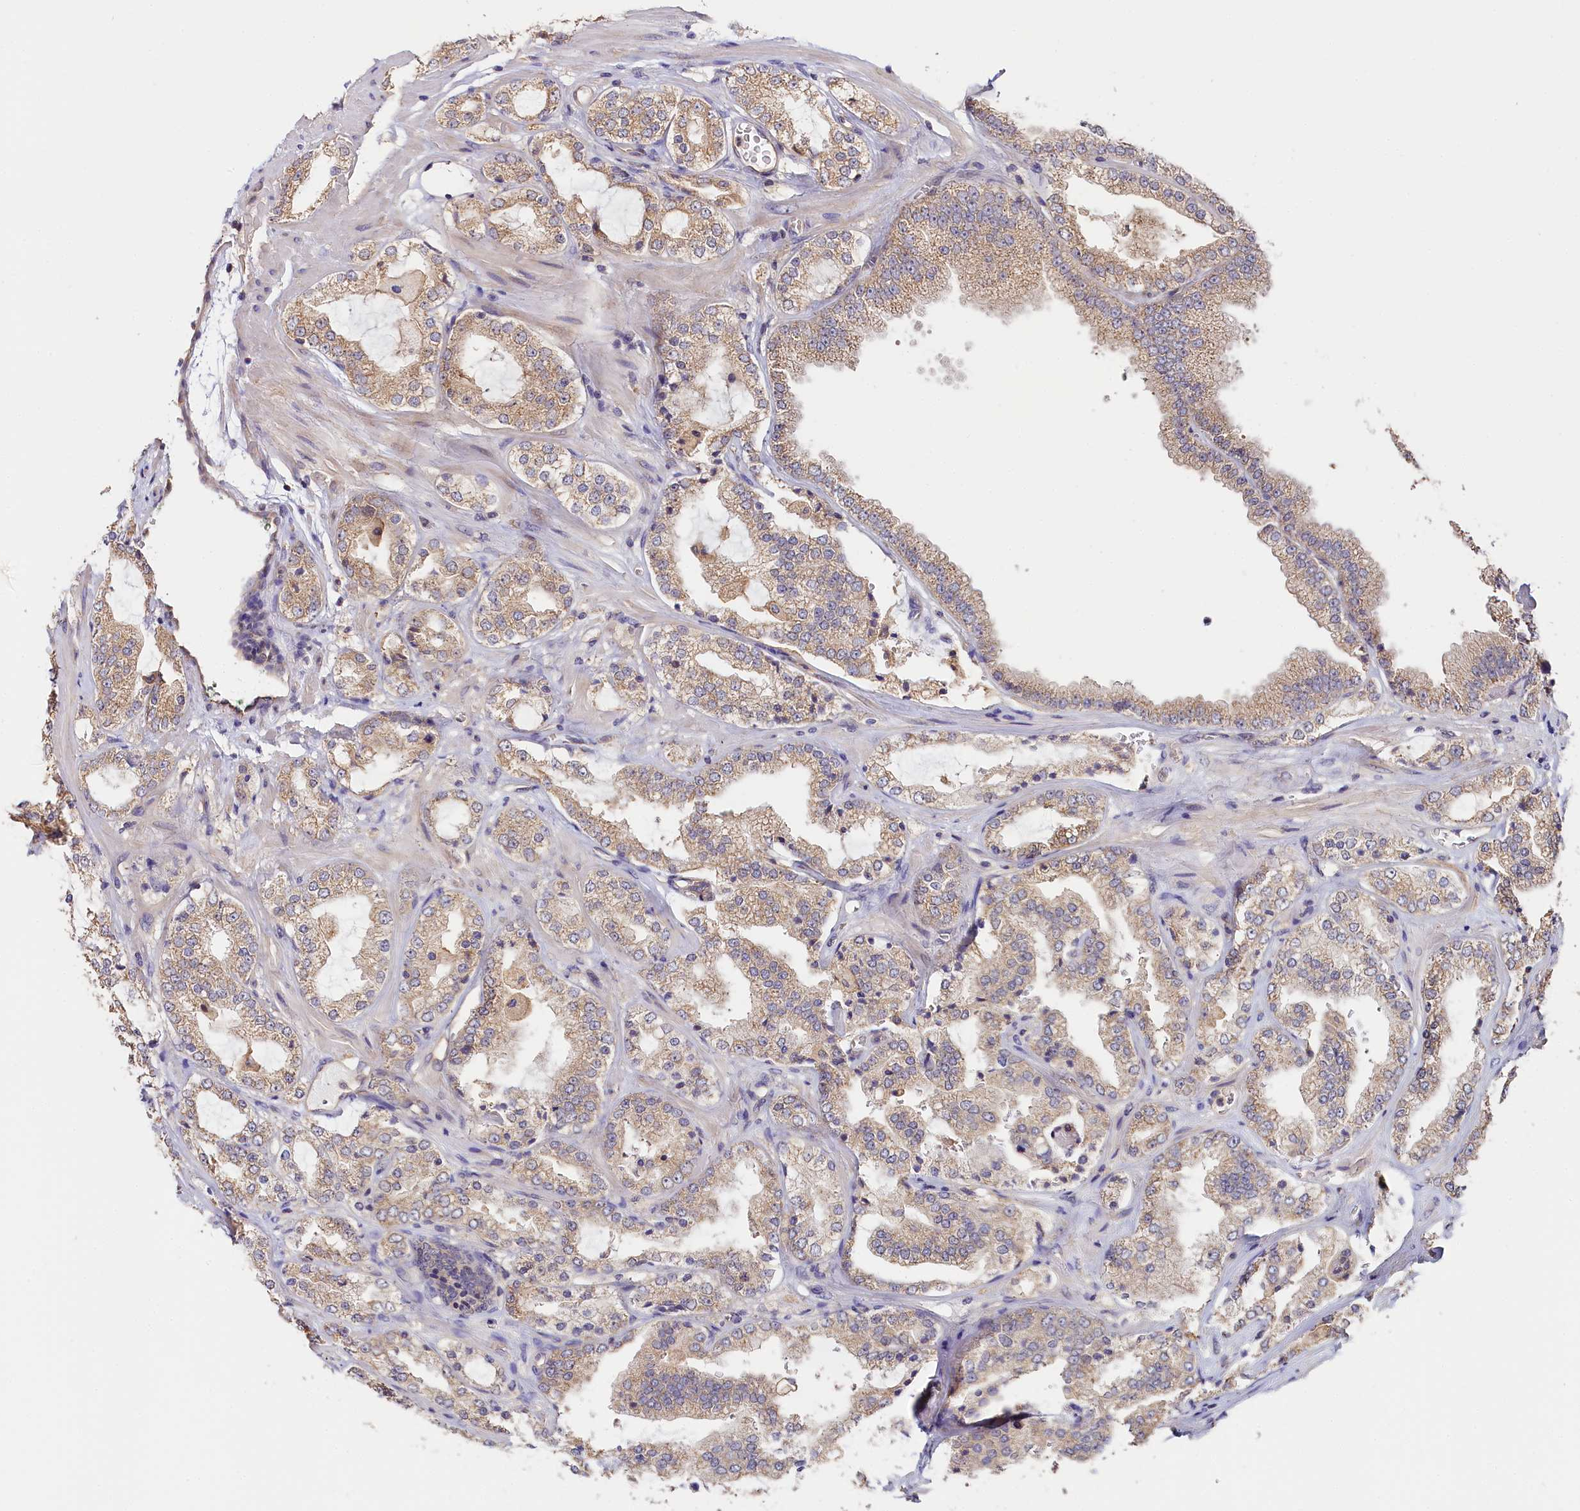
{"staining": {"intensity": "moderate", "quantity": ">75%", "location": "cytoplasmic/membranous"}, "tissue": "prostate cancer", "cell_type": "Tumor cells", "image_type": "cancer", "snomed": [{"axis": "morphology", "description": "Adenocarcinoma, High grade"}, {"axis": "topography", "description": "Prostate"}], "caption": "Immunohistochemistry (IHC) histopathology image of neoplastic tissue: human adenocarcinoma (high-grade) (prostate) stained using immunohistochemistry exhibits medium levels of moderate protein expression localized specifically in the cytoplasmic/membranous of tumor cells, appearing as a cytoplasmic/membranous brown color.", "gene": "KATNB1", "patient": {"sex": "male", "age": 64}}